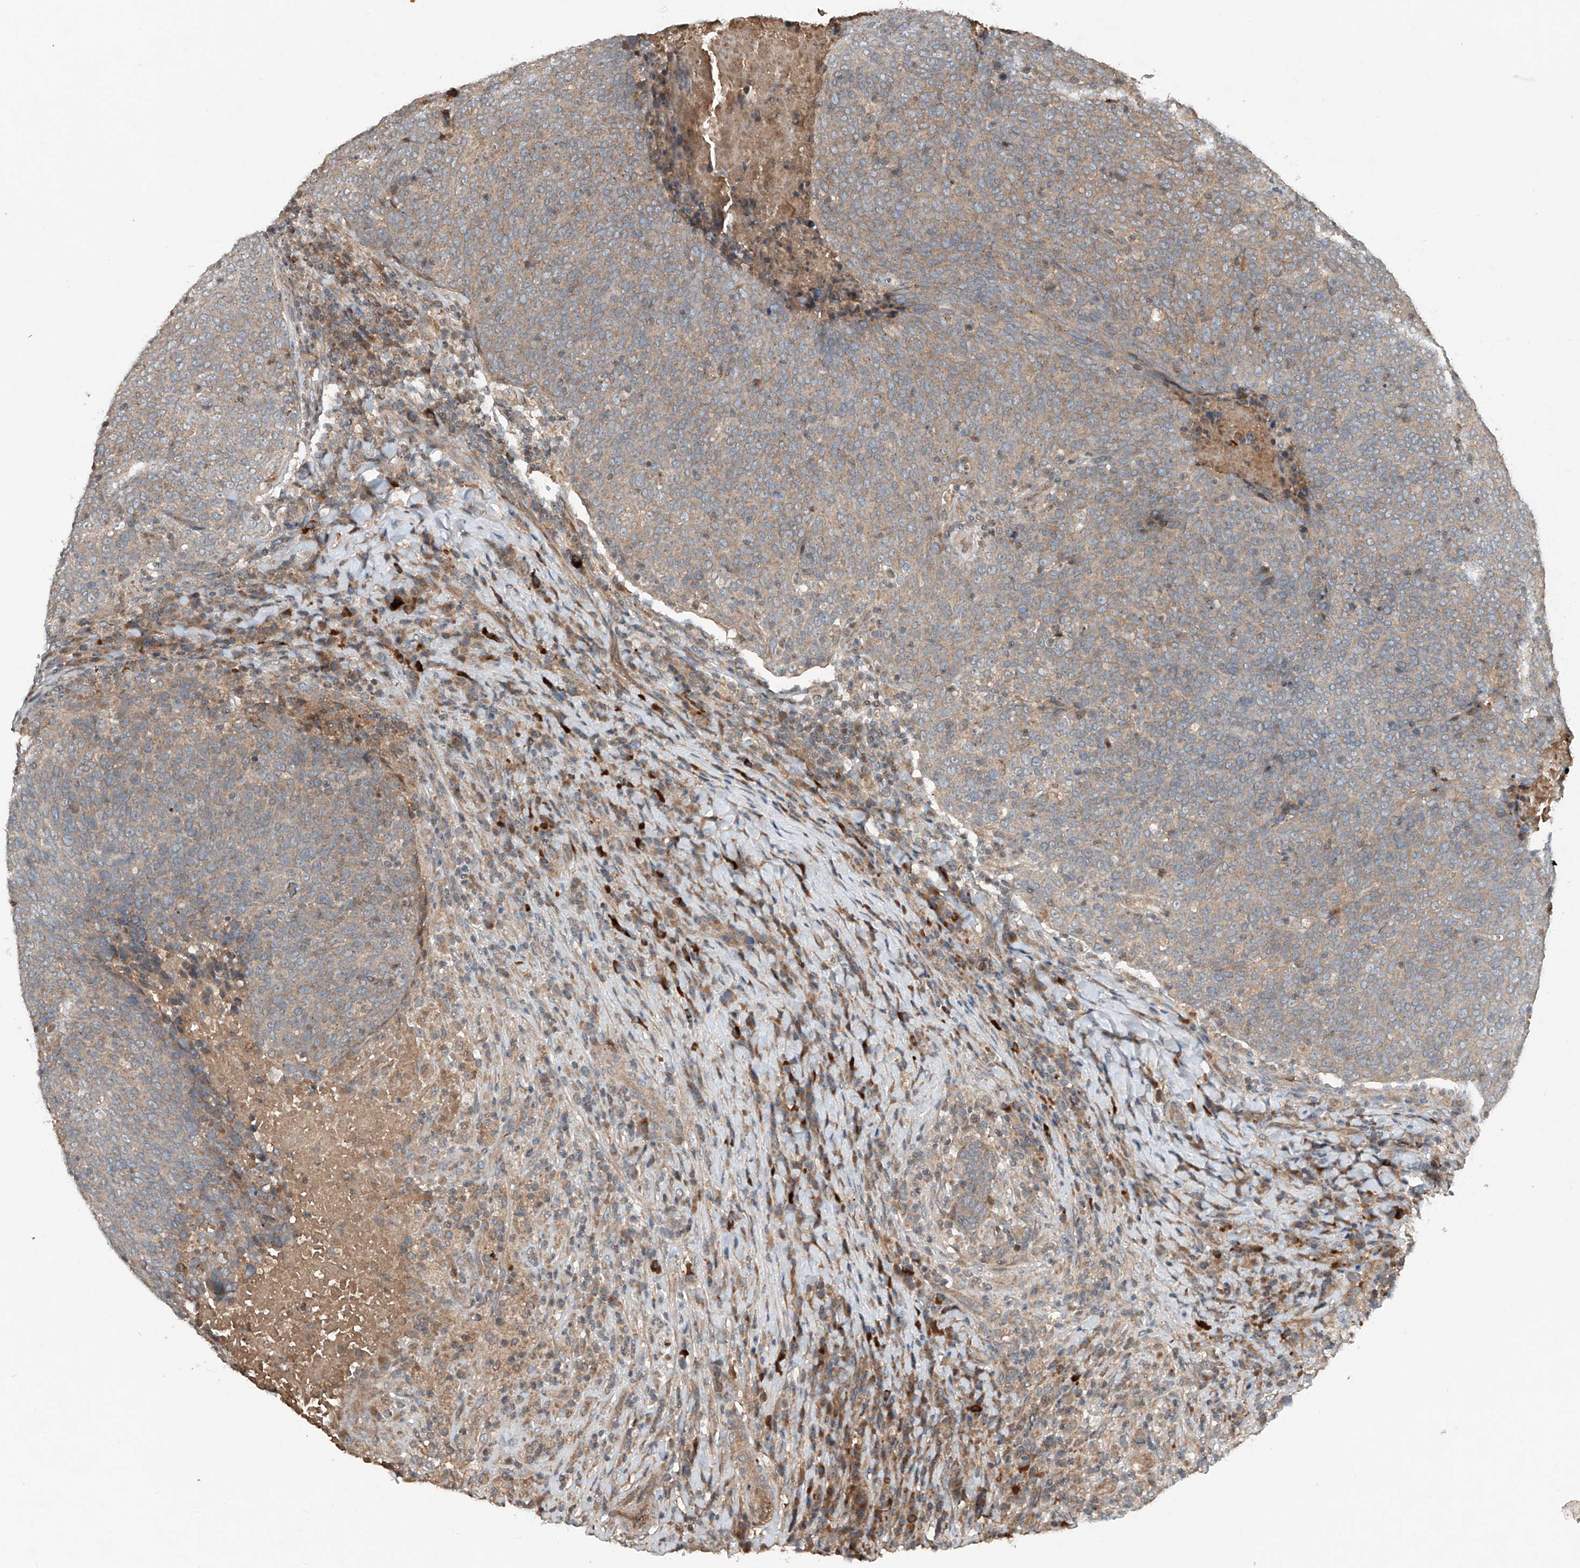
{"staining": {"intensity": "weak", "quantity": ">75%", "location": "cytoplasmic/membranous"}, "tissue": "head and neck cancer", "cell_type": "Tumor cells", "image_type": "cancer", "snomed": [{"axis": "morphology", "description": "Squamous cell carcinoma, NOS"}, {"axis": "morphology", "description": "Squamous cell carcinoma, metastatic, NOS"}, {"axis": "topography", "description": "Lymph node"}, {"axis": "topography", "description": "Head-Neck"}], "caption": "IHC of human head and neck cancer shows low levels of weak cytoplasmic/membranous positivity in about >75% of tumor cells.", "gene": "ADAM23", "patient": {"sex": "male", "age": 62}}